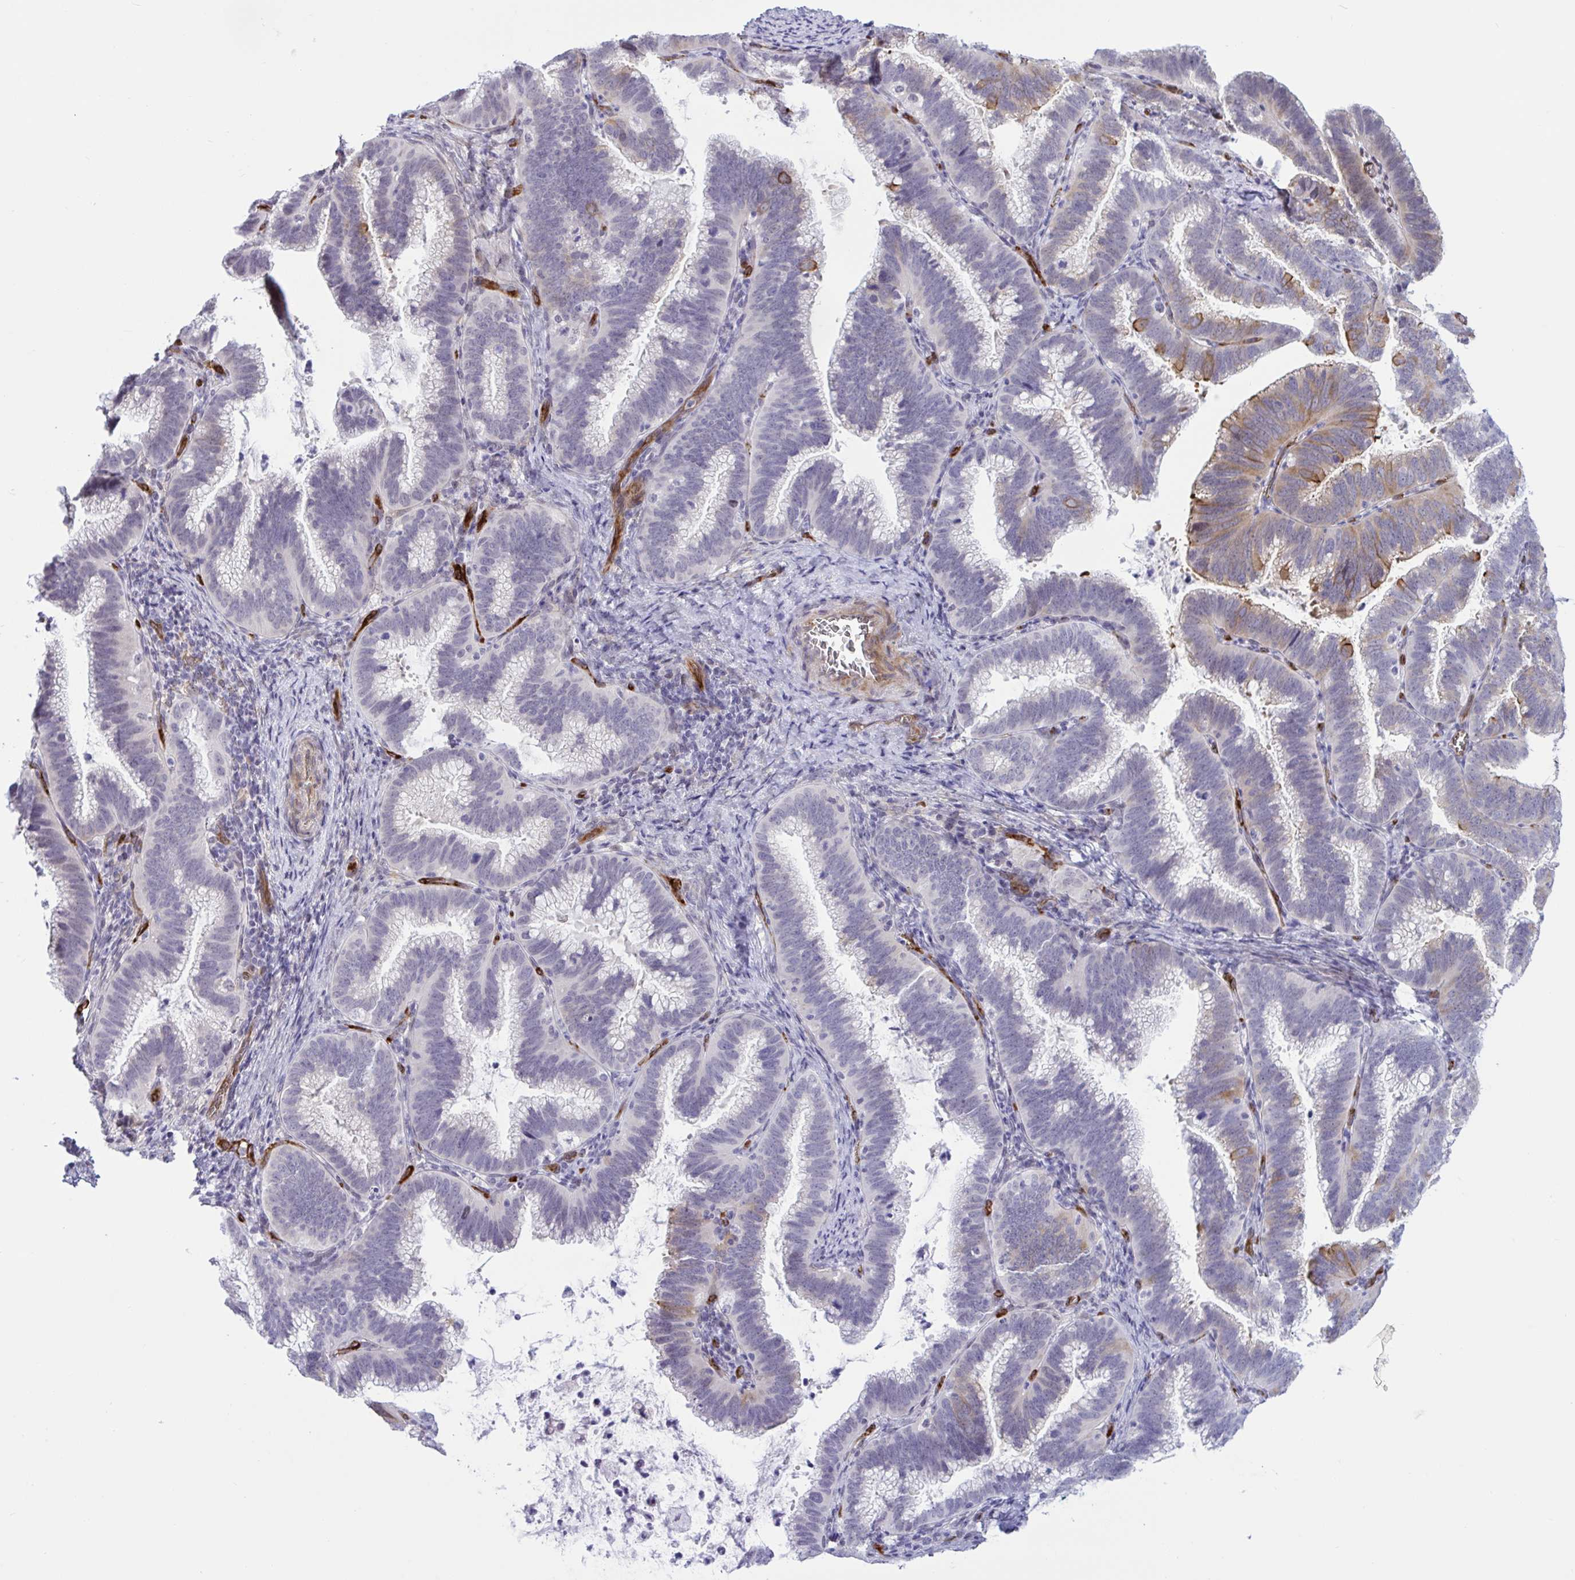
{"staining": {"intensity": "moderate", "quantity": "<25%", "location": "cytoplasmic/membranous"}, "tissue": "cervical cancer", "cell_type": "Tumor cells", "image_type": "cancer", "snomed": [{"axis": "morphology", "description": "Adenocarcinoma, NOS"}, {"axis": "topography", "description": "Cervix"}], "caption": "Moderate cytoplasmic/membranous protein positivity is appreciated in approximately <25% of tumor cells in cervical cancer (adenocarcinoma).", "gene": "EML1", "patient": {"sex": "female", "age": 61}}